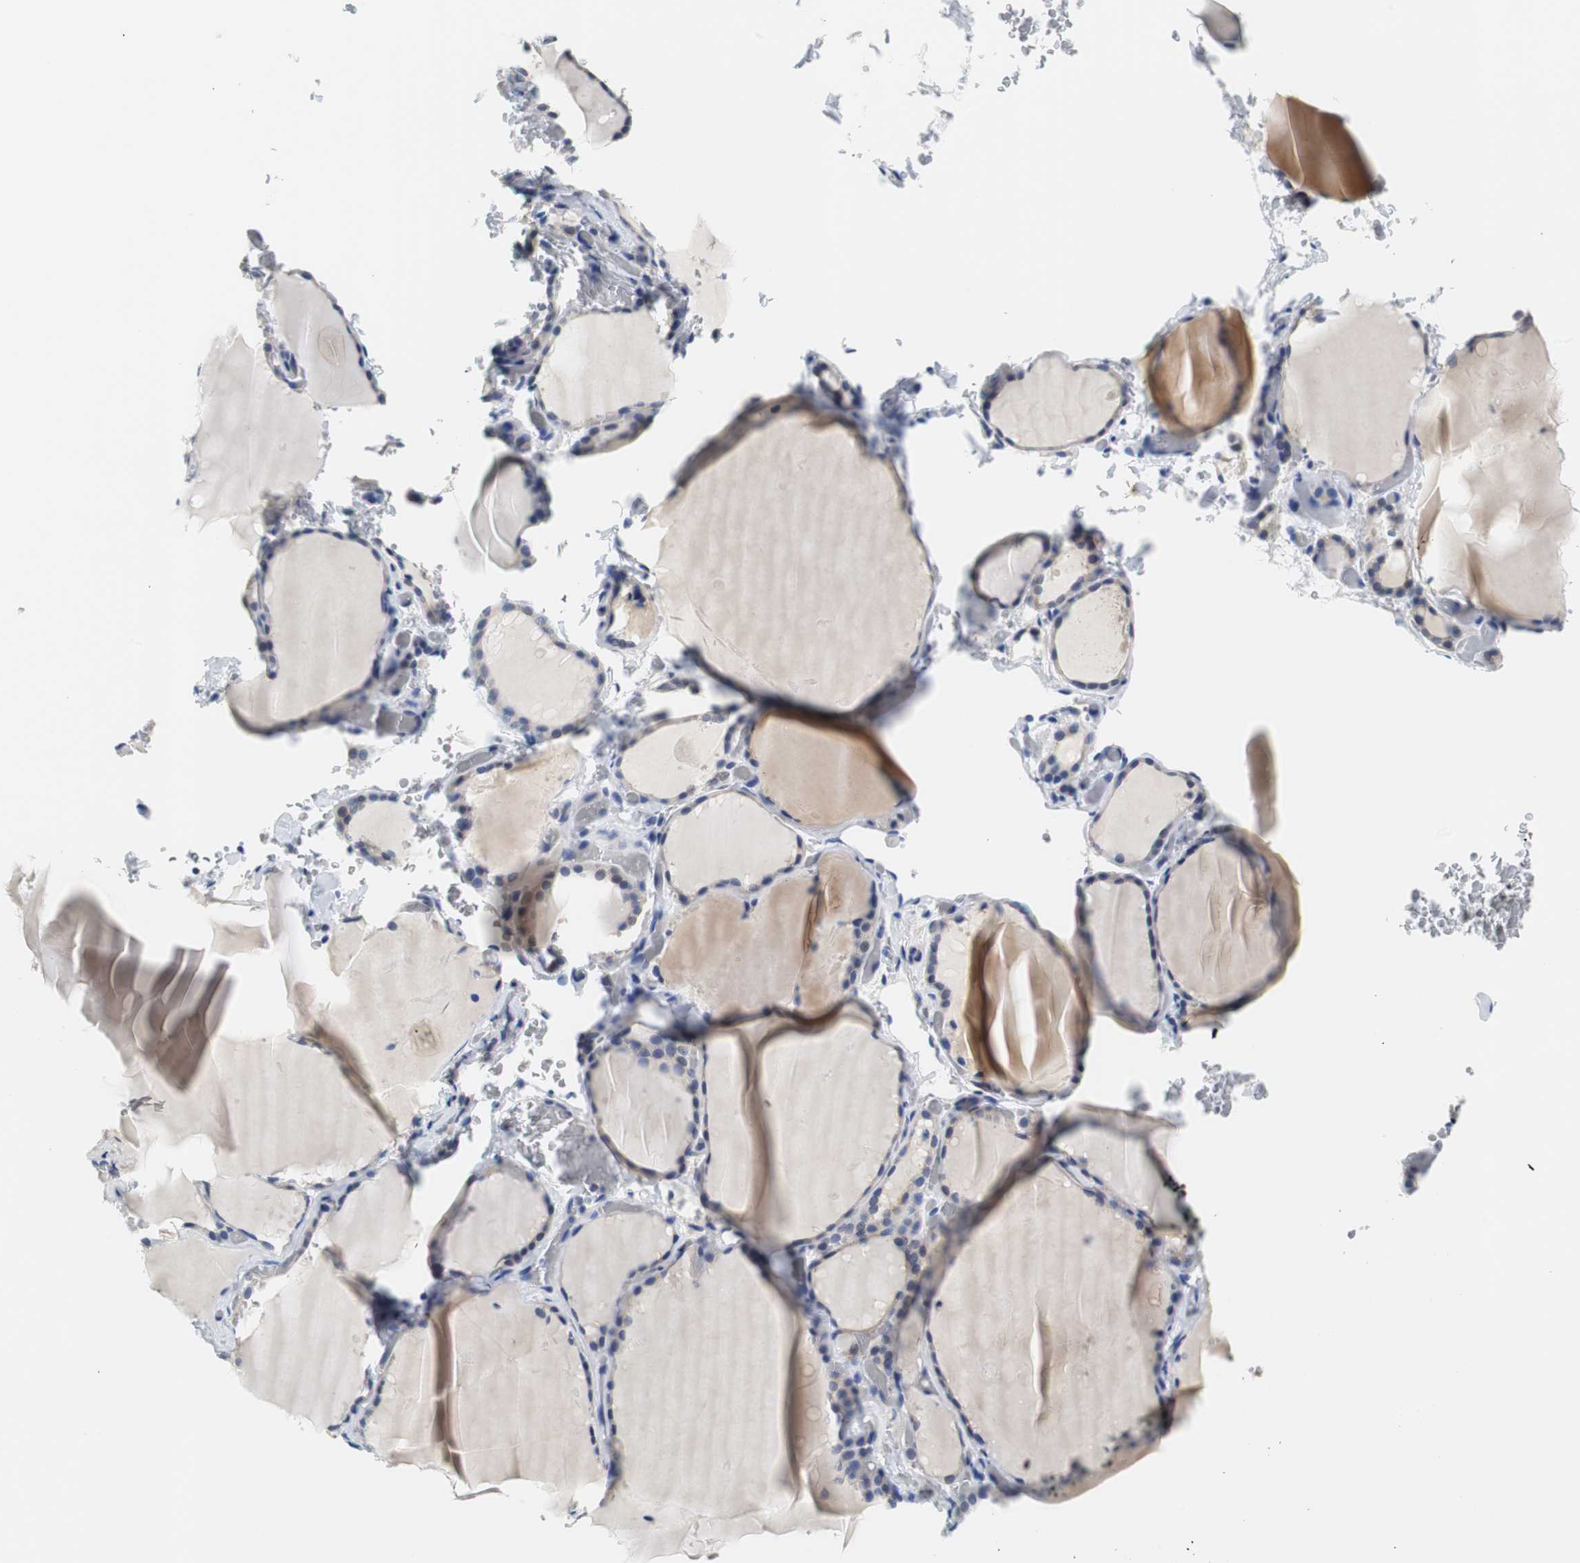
{"staining": {"intensity": "weak", "quantity": "25%-75%", "location": "cytoplasmic/membranous"}, "tissue": "thyroid gland", "cell_type": "Glandular cells", "image_type": "normal", "snomed": [{"axis": "morphology", "description": "Normal tissue, NOS"}, {"axis": "topography", "description": "Thyroid gland"}], "caption": "The image demonstrates staining of unremarkable thyroid gland, revealing weak cytoplasmic/membranous protein positivity (brown color) within glandular cells. (DAB (3,3'-diaminobenzidine) = brown stain, brightfield microscopy at high magnification).", "gene": "PCK1", "patient": {"sex": "female", "age": 22}}